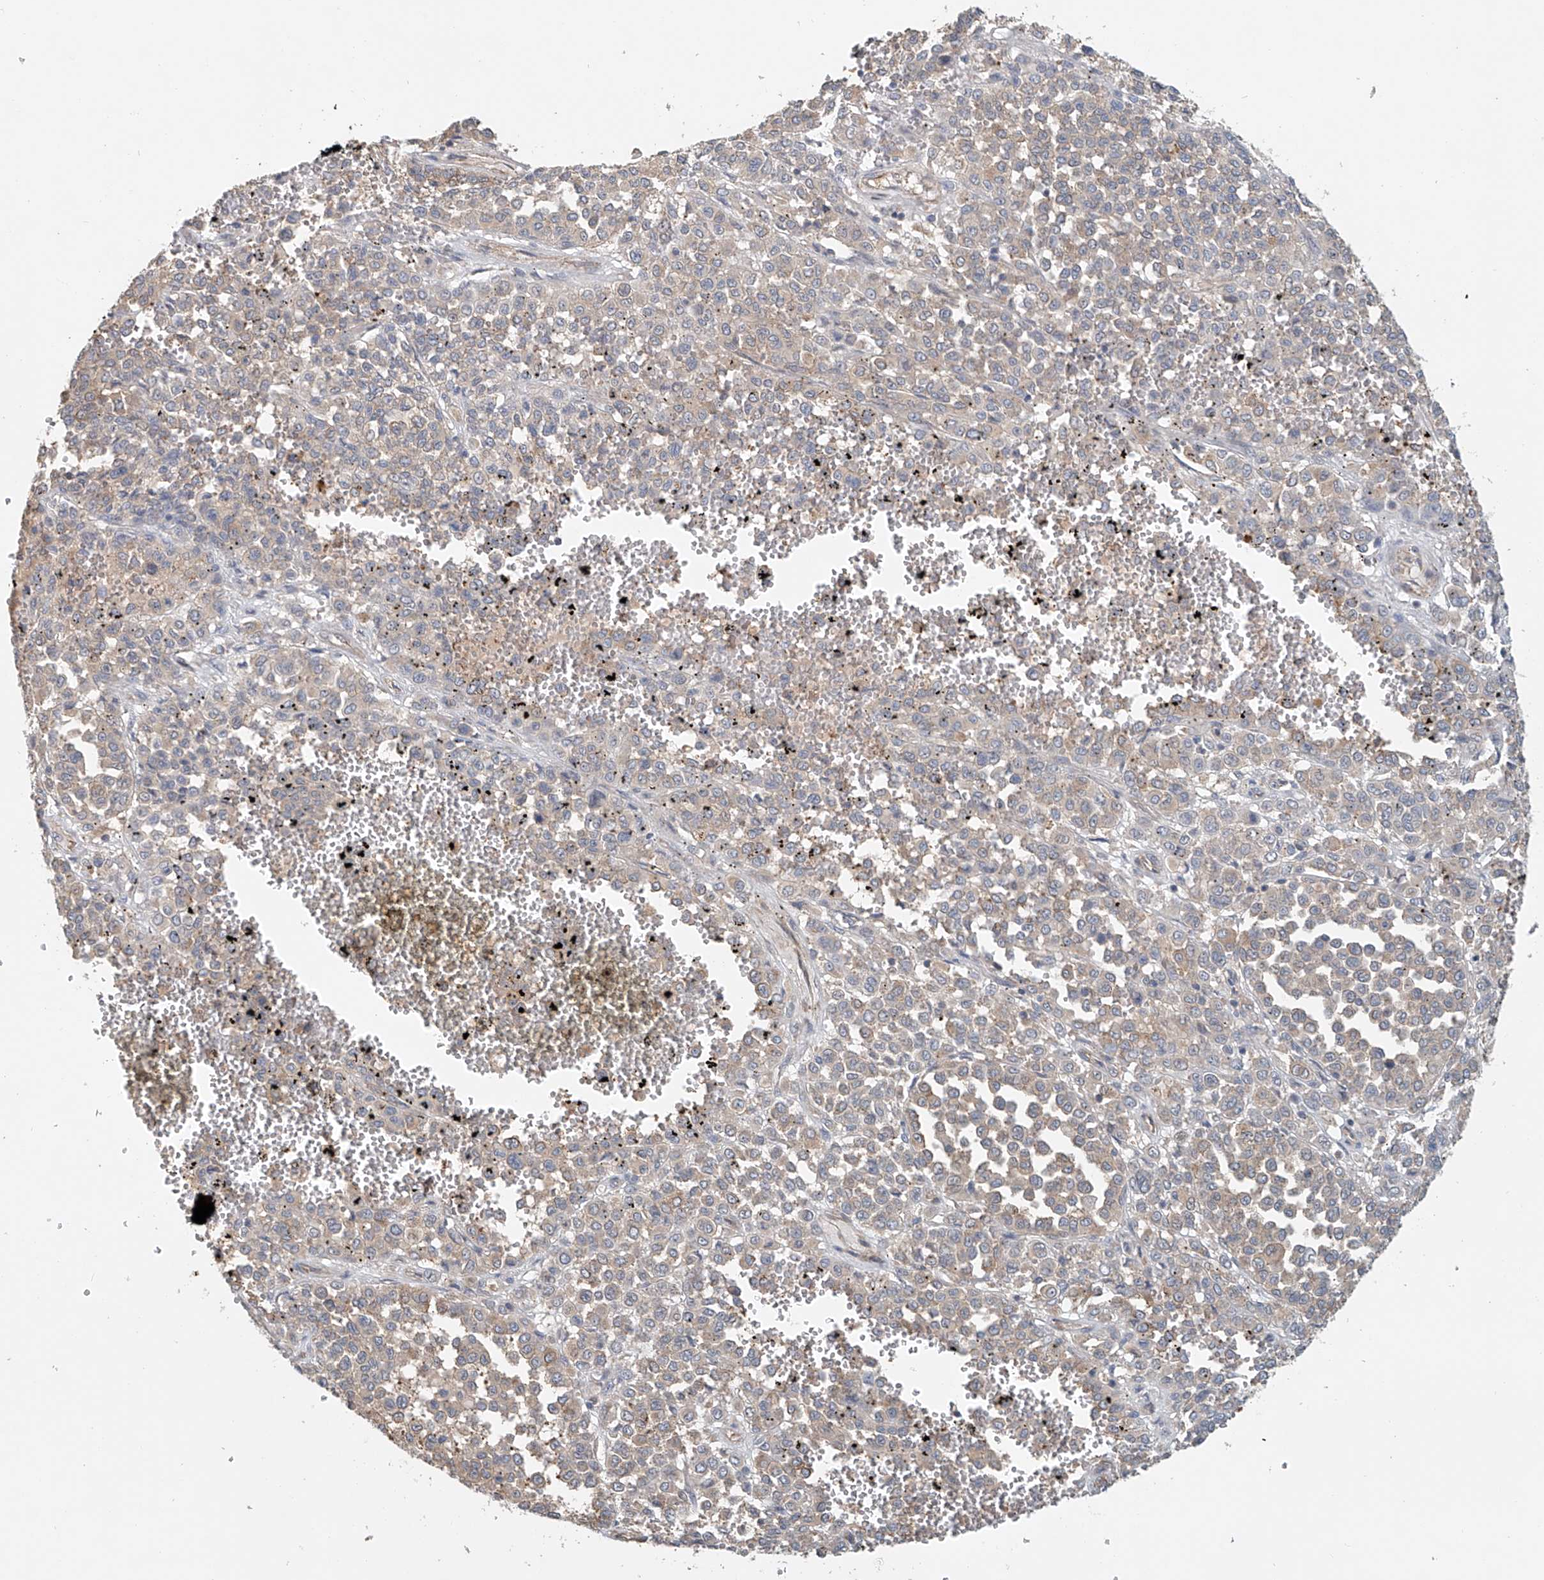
{"staining": {"intensity": "weak", "quantity": "<25%", "location": "cytoplasmic/membranous"}, "tissue": "melanoma", "cell_type": "Tumor cells", "image_type": "cancer", "snomed": [{"axis": "morphology", "description": "Malignant melanoma, Metastatic site"}, {"axis": "topography", "description": "Pancreas"}], "caption": "A photomicrograph of human malignant melanoma (metastatic site) is negative for staining in tumor cells. Nuclei are stained in blue.", "gene": "FRYL", "patient": {"sex": "female", "age": 30}}